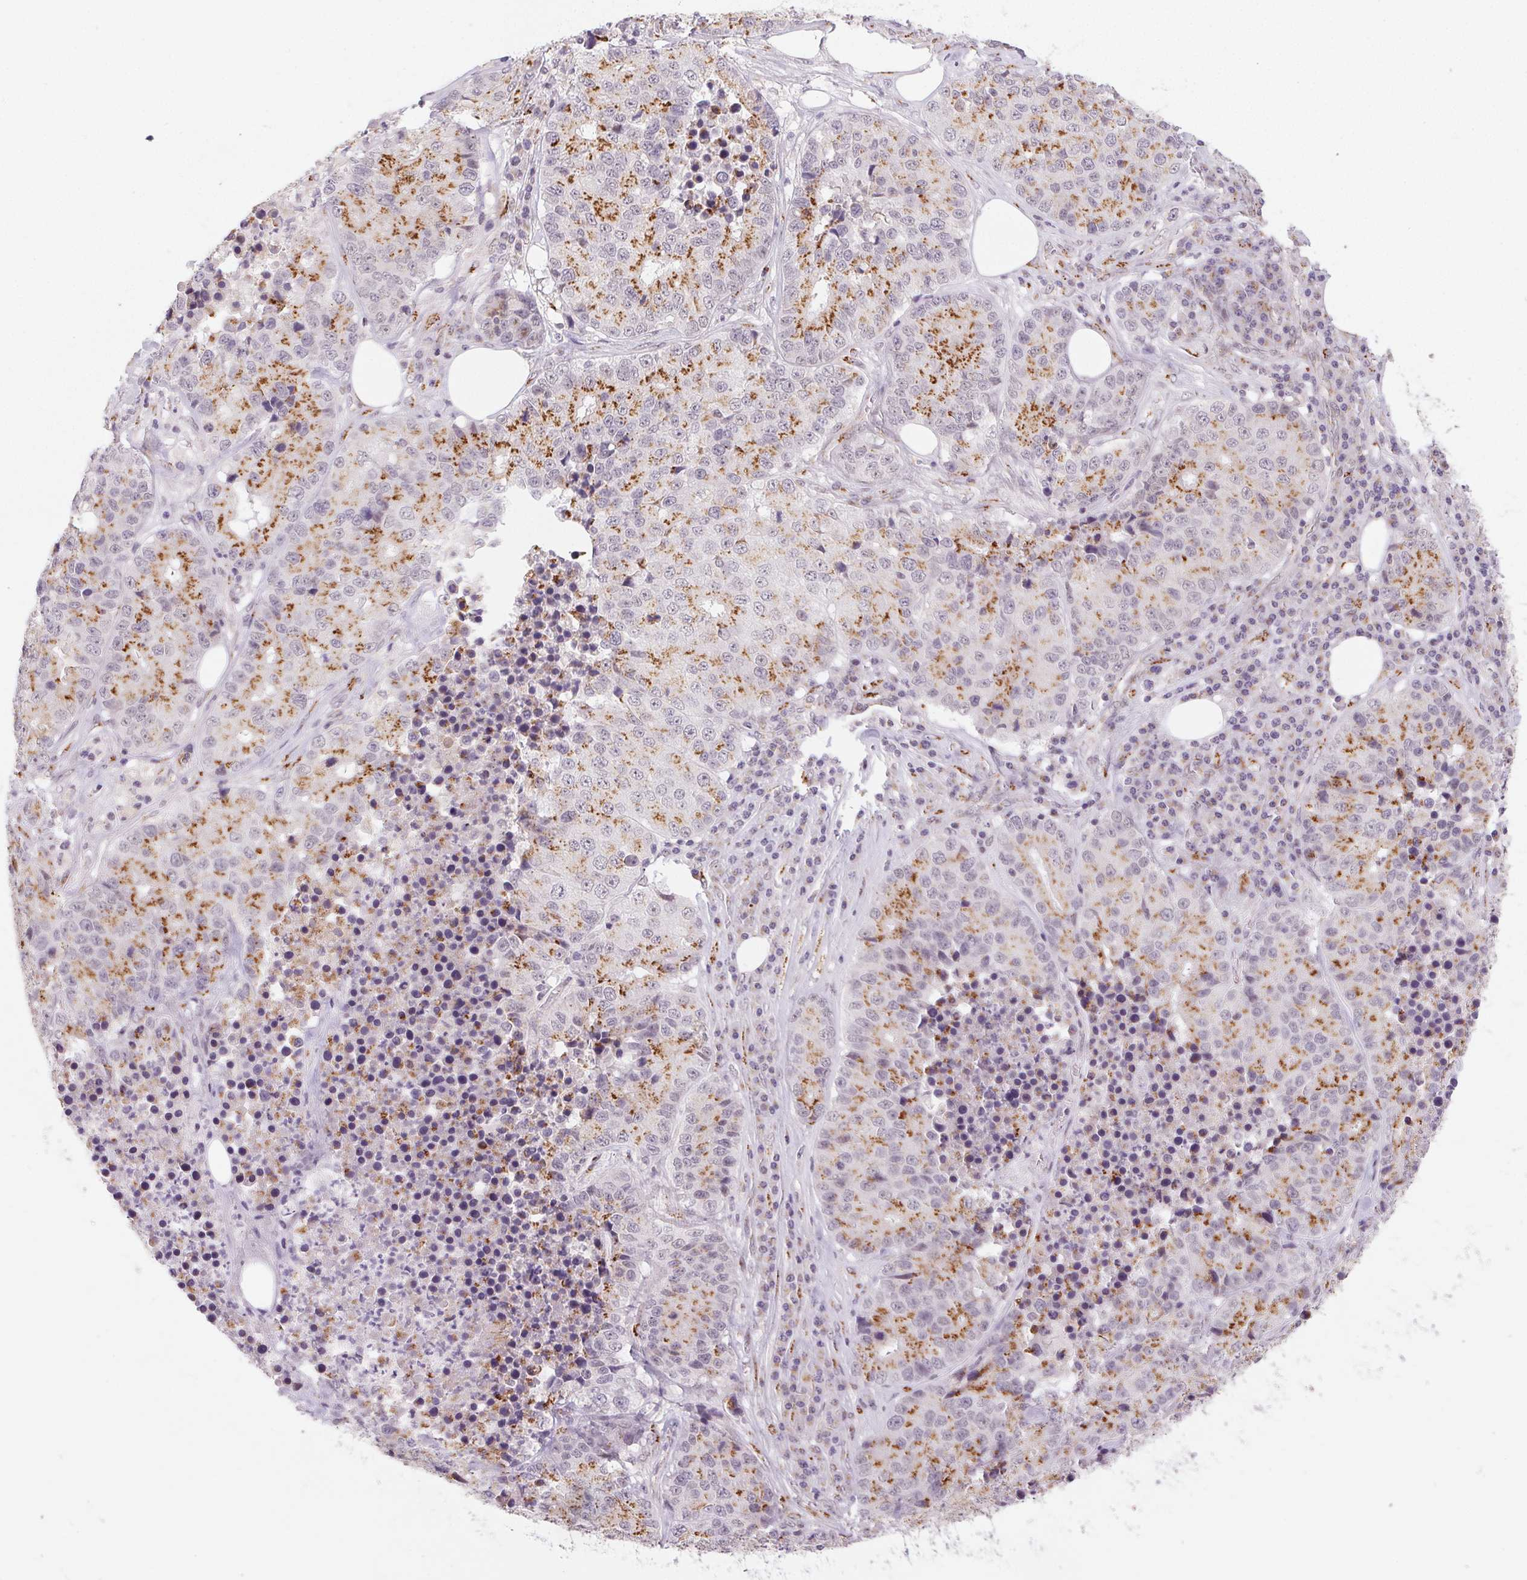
{"staining": {"intensity": "moderate", "quantity": "25%-75%", "location": "cytoplasmic/membranous"}, "tissue": "stomach cancer", "cell_type": "Tumor cells", "image_type": "cancer", "snomed": [{"axis": "morphology", "description": "Adenocarcinoma, NOS"}, {"axis": "topography", "description": "Stomach"}], "caption": "Stomach adenocarcinoma stained with DAB (3,3'-diaminobenzidine) IHC displays medium levels of moderate cytoplasmic/membranous expression in about 25%-75% of tumor cells. (DAB (3,3'-diaminobenzidine) IHC, brown staining for protein, blue staining for nuclei).", "gene": "RAB22A", "patient": {"sex": "male", "age": 71}}